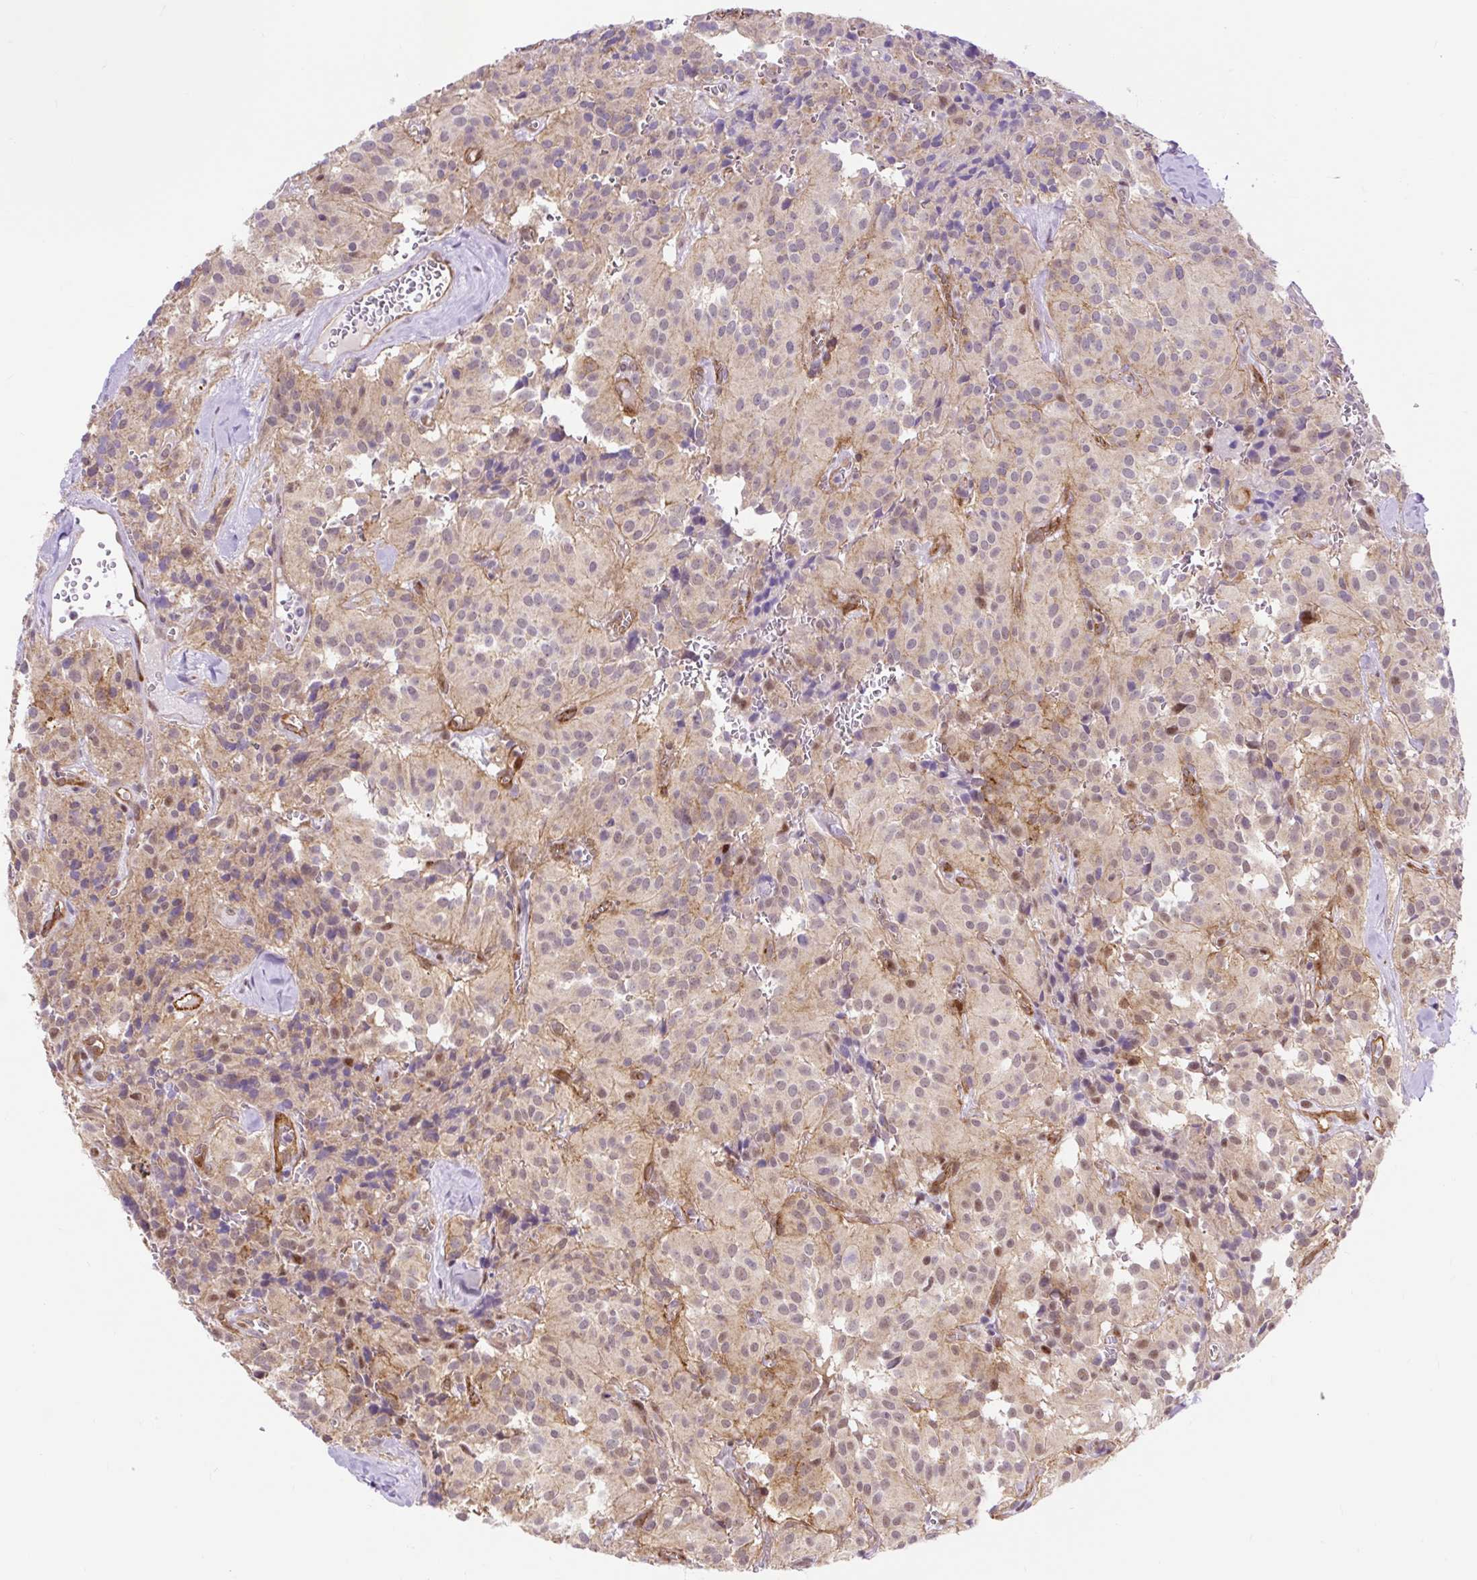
{"staining": {"intensity": "moderate", "quantity": "25%-75%", "location": "cytoplasmic/membranous"}, "tissue": "glioma", "cell_type": "Tumor cells", "image_type": "cancer", "snomed": [{"axis": "morphology", "description": "Glioma, malignant, Low grade"}, {"axis": "topography", "description": "Brain"}], "caption": "There is medium levels of moderate cytoplasmic/membranous positivity in tumor cells of malignant glioma (low-grade), as demonstrated by immunohistochemical staining (brown color).", "gene": "HIP1R", "patient": {"sex": "male", "age": 42}}